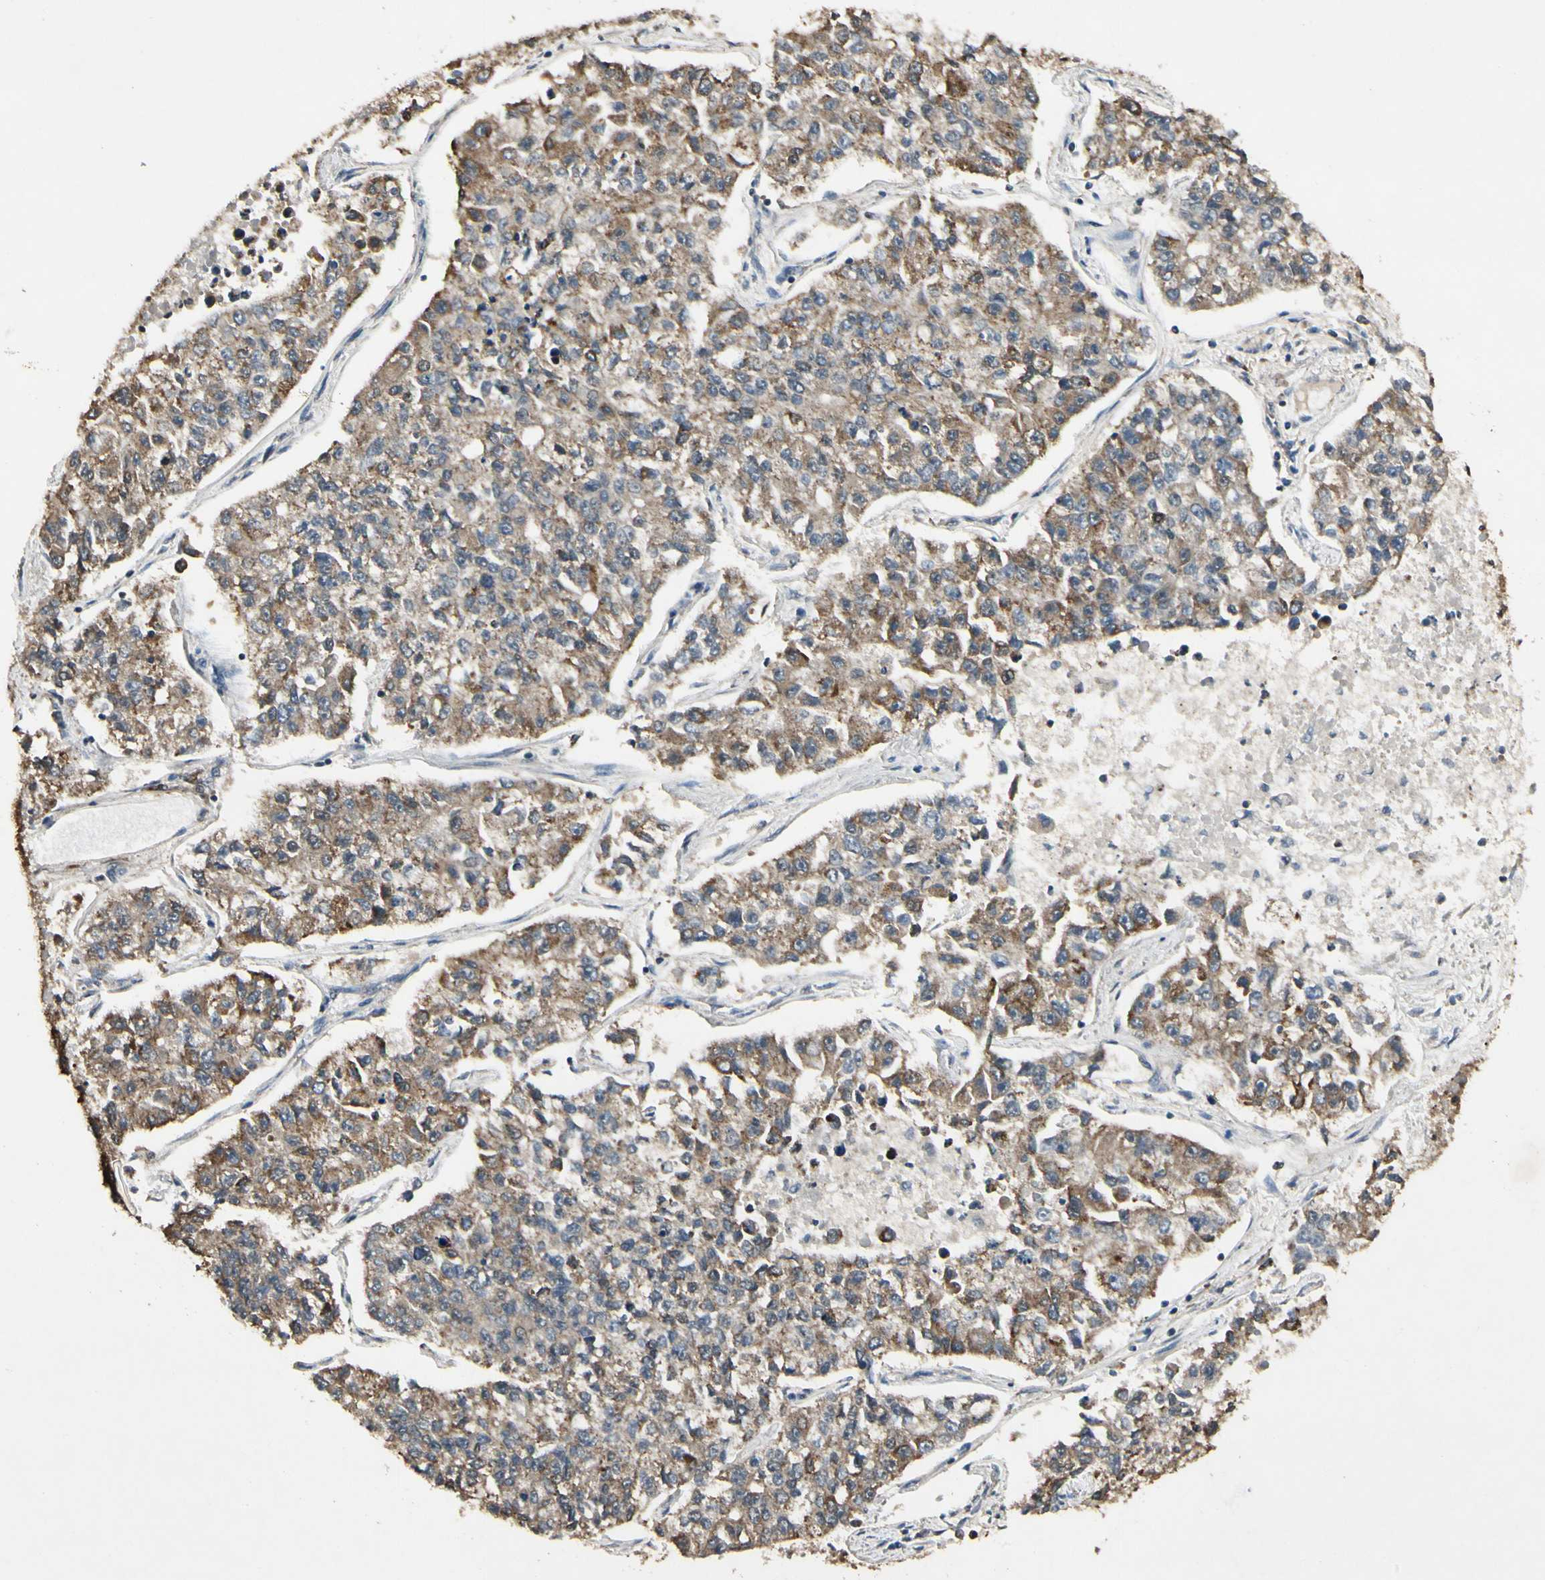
{"staining": {"intensity": "moderate", "quantity": "25%-75%", "location": "cytoplasmic/membranous"}, "tissue": "lung cancer", "cell_type": "Tumor cells", "image_type": "cancer", "snomed": [{"axis": "morphology", "description": "Adenocarcinoma, NOS"}, {"axis": "topography", "description": "Lung"}], "caption": "Moderate cytoplasmic/membranous protein staining is present in about 25%-75% of tumor cells in lung adenocarcinoma.", "gene": "PRDX5", "patient": {"sex": "male", "age": 49}}